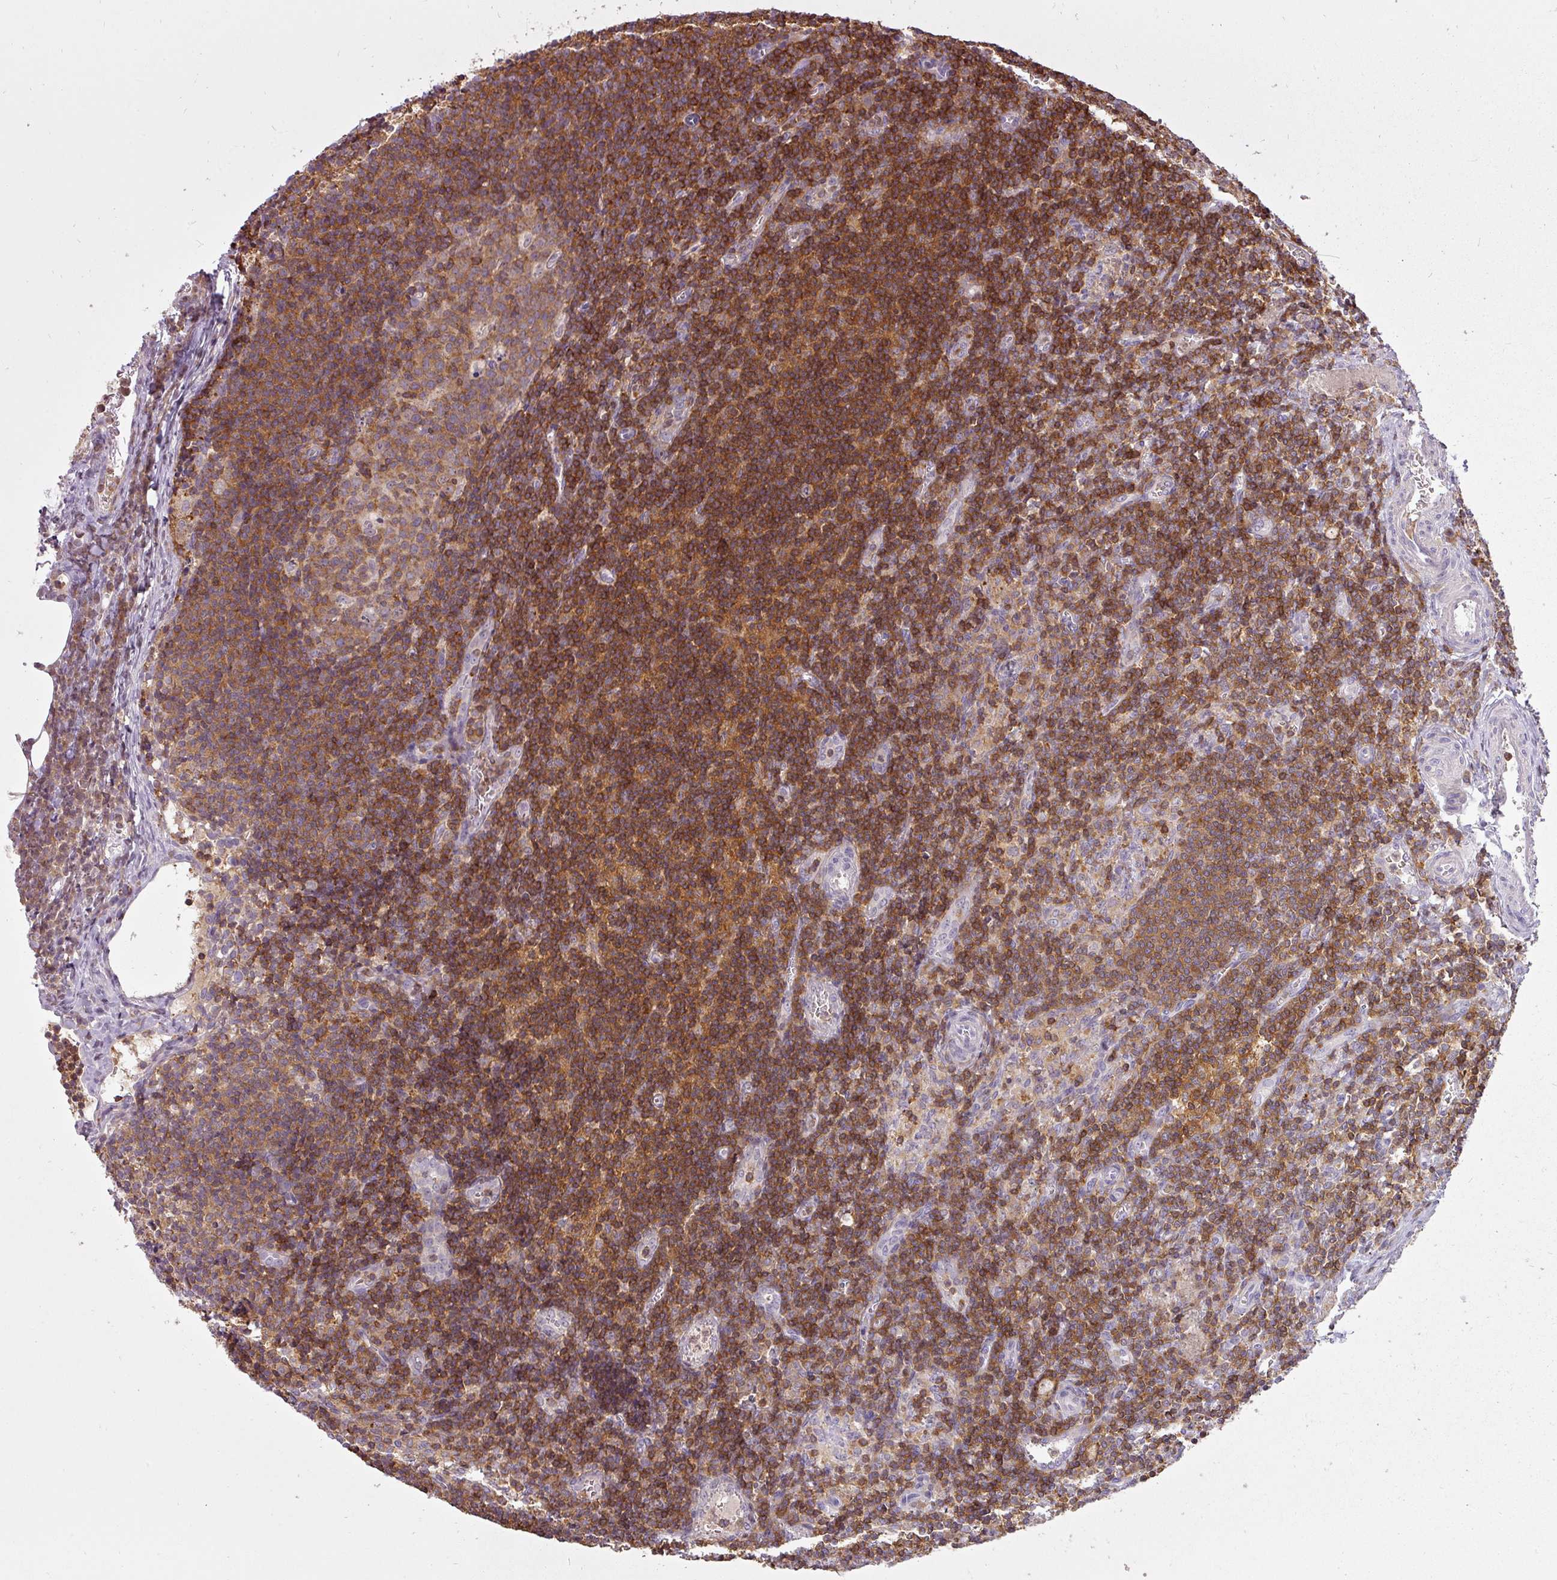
{"staining": {"intensity": "moderate", "quantity": ">75%", "location": "cytoplasmic/membranous"}, "tissue": "lymph node", "cell_type": "Germinal center cells", "image_type": "normal", "snomed": [{"axis": "morphology", "description": "Normal tissue, NOS"}, {"axis": "topography", "description": "Lymph node"}], "caption": "DAB (3,3'-diaminobenzidine) immunohistochemical staining of unremarkable lymph node demonstrates moderate cytoplasmic/membranous protein staining in approximately >75% of germinal center cells. The staining was performed using DAB, with brown indicating positive protein expression. Nuclei are stained blue with hematoxylin.", "gene": "STK4", "patient": {"sex": "female", "age": 37}}